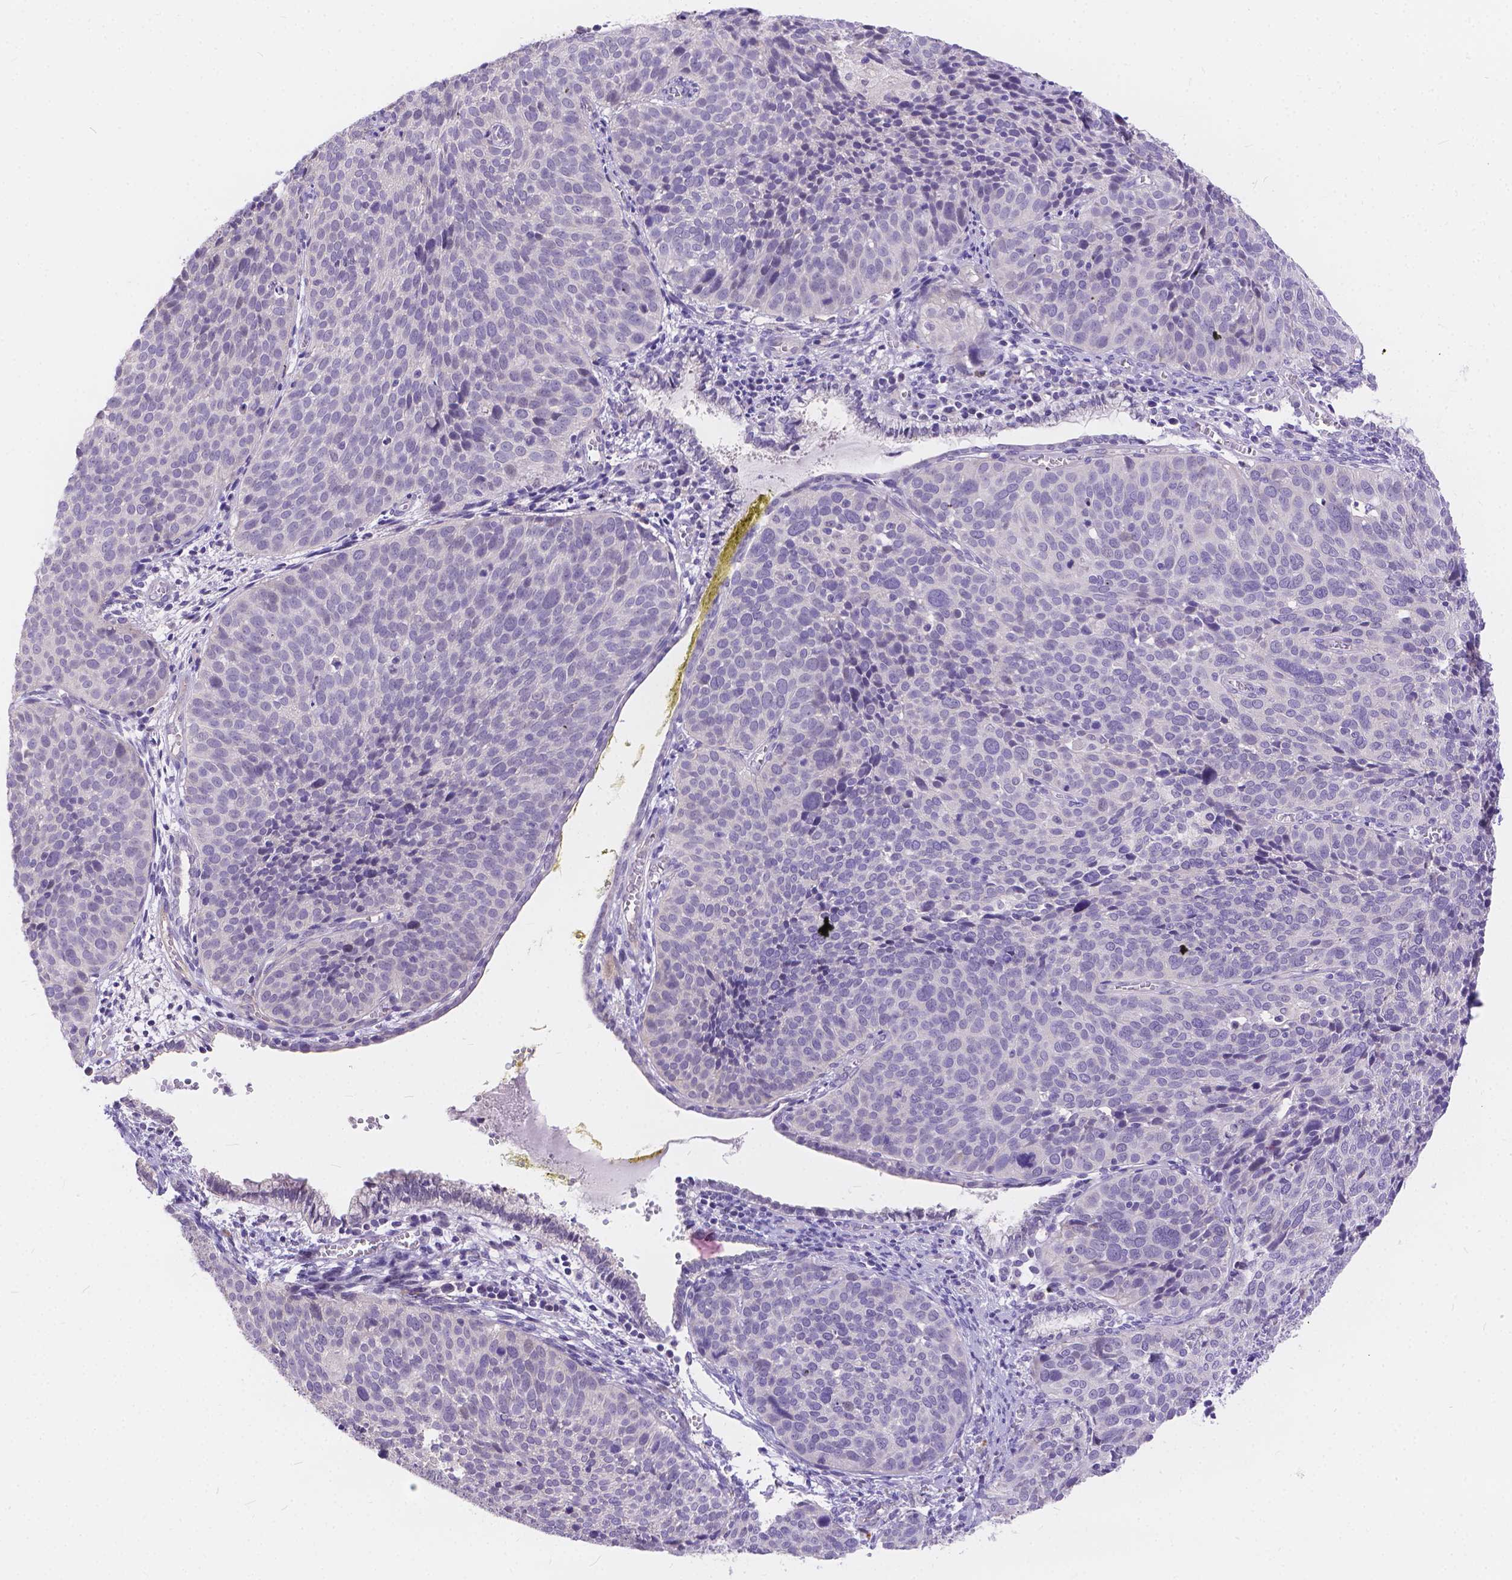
{"staining": {"intensity": "negative", "quantity": "none", "location": "none"}, "tissue": "cervical cancer", "cell_type": "Tumor cells", "image_type": "cancer", "snomed": [{"axis": "morphology", "description": "Squamous cell carcinoma, NOS"}, {"axis": "topography", "description": "Cervix"}], "caption": "Tumor cells are negative for protein expression in human cervical squamous cell carcinoma.", "gene": "DLEC1", "patient": {"sex": "female", "age": 39}}